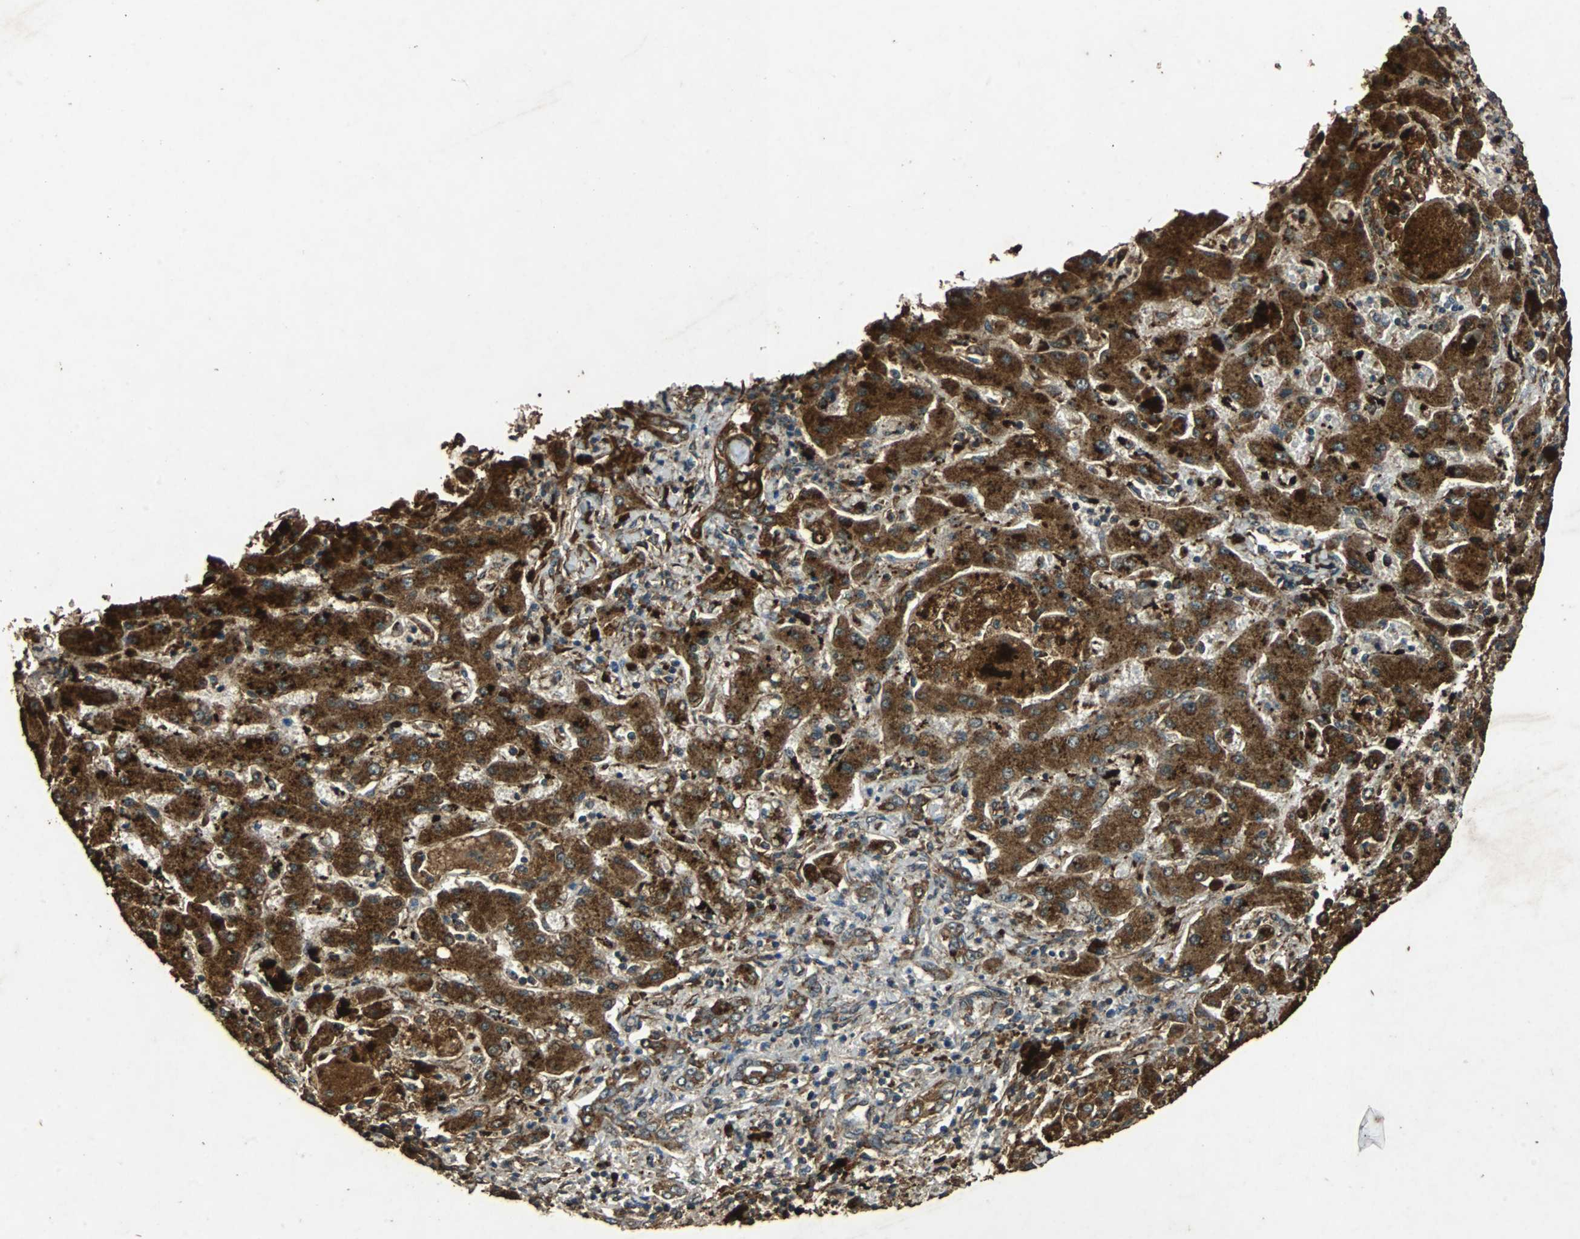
{"staining": {"intensity": "moderate", "quantity": ">75%", "location": "cytoplasmic/membranous"}, "tissue": "liver cancer", "cell_type": "Tumor cells", "image_type": "cancer", "snomed": [{"axis": "morphology", "description": "Cholangiocarcinoma"}, {"axis": "topography", "description": "Liver"}], "caption": "Protein staining demonstrates moderate cytoplasmic/membranous expression in approximately >75% of tumor cells in cholangiocarcinoma (liver).", "gene": "NAA10", "patient": {"sex": "male", "age": 50}}